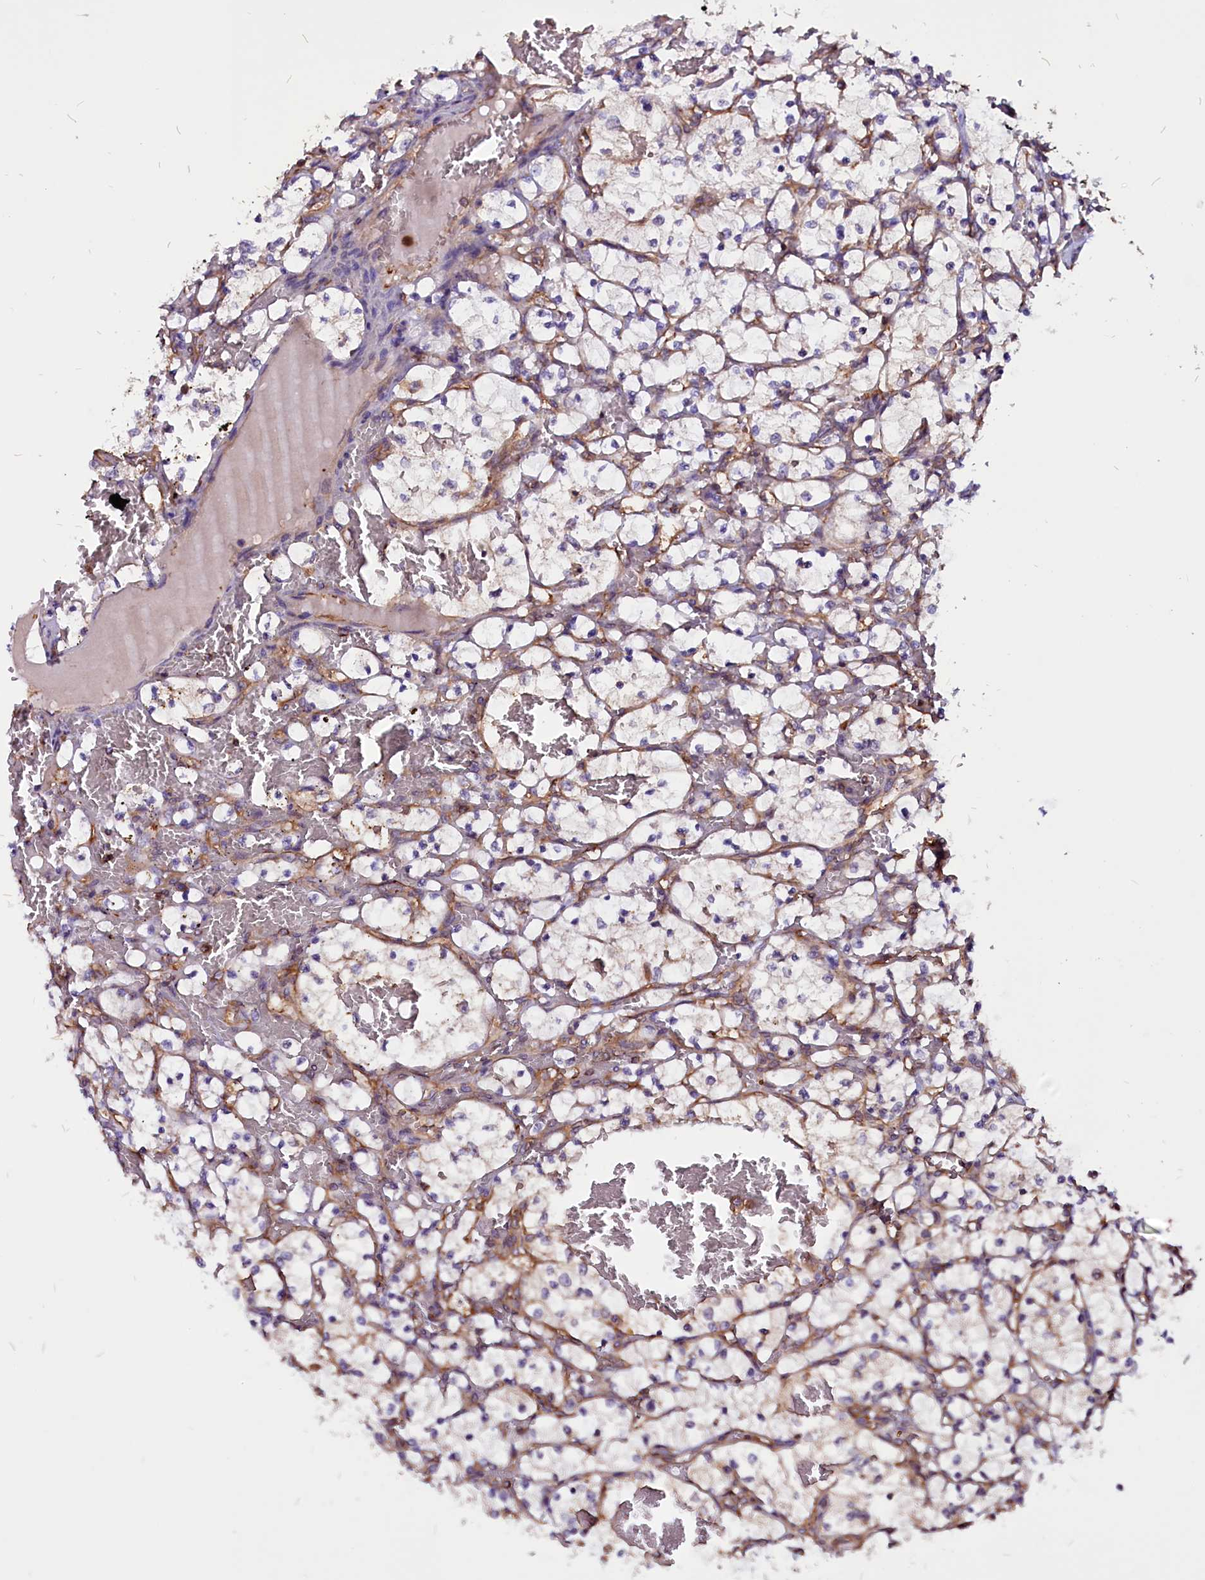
{"staining": {"intensity": "negative", "quantity": "none", "location": "none"}, "tissue": "renal cancer", "cell_type": "Tumor cells", "image_type": "cancer", "snomed": [{"axis": "morphology", "description": "Adenocarcinoma, NOS"}, {"axis": "topography", "description": "Kidney"}], "caption": "An image of renal cancer stained for a protein demonstrates no brown staining in tumor cells.", "gene": "EIF3G", "patient": {"sex": "female", "age": 69}}